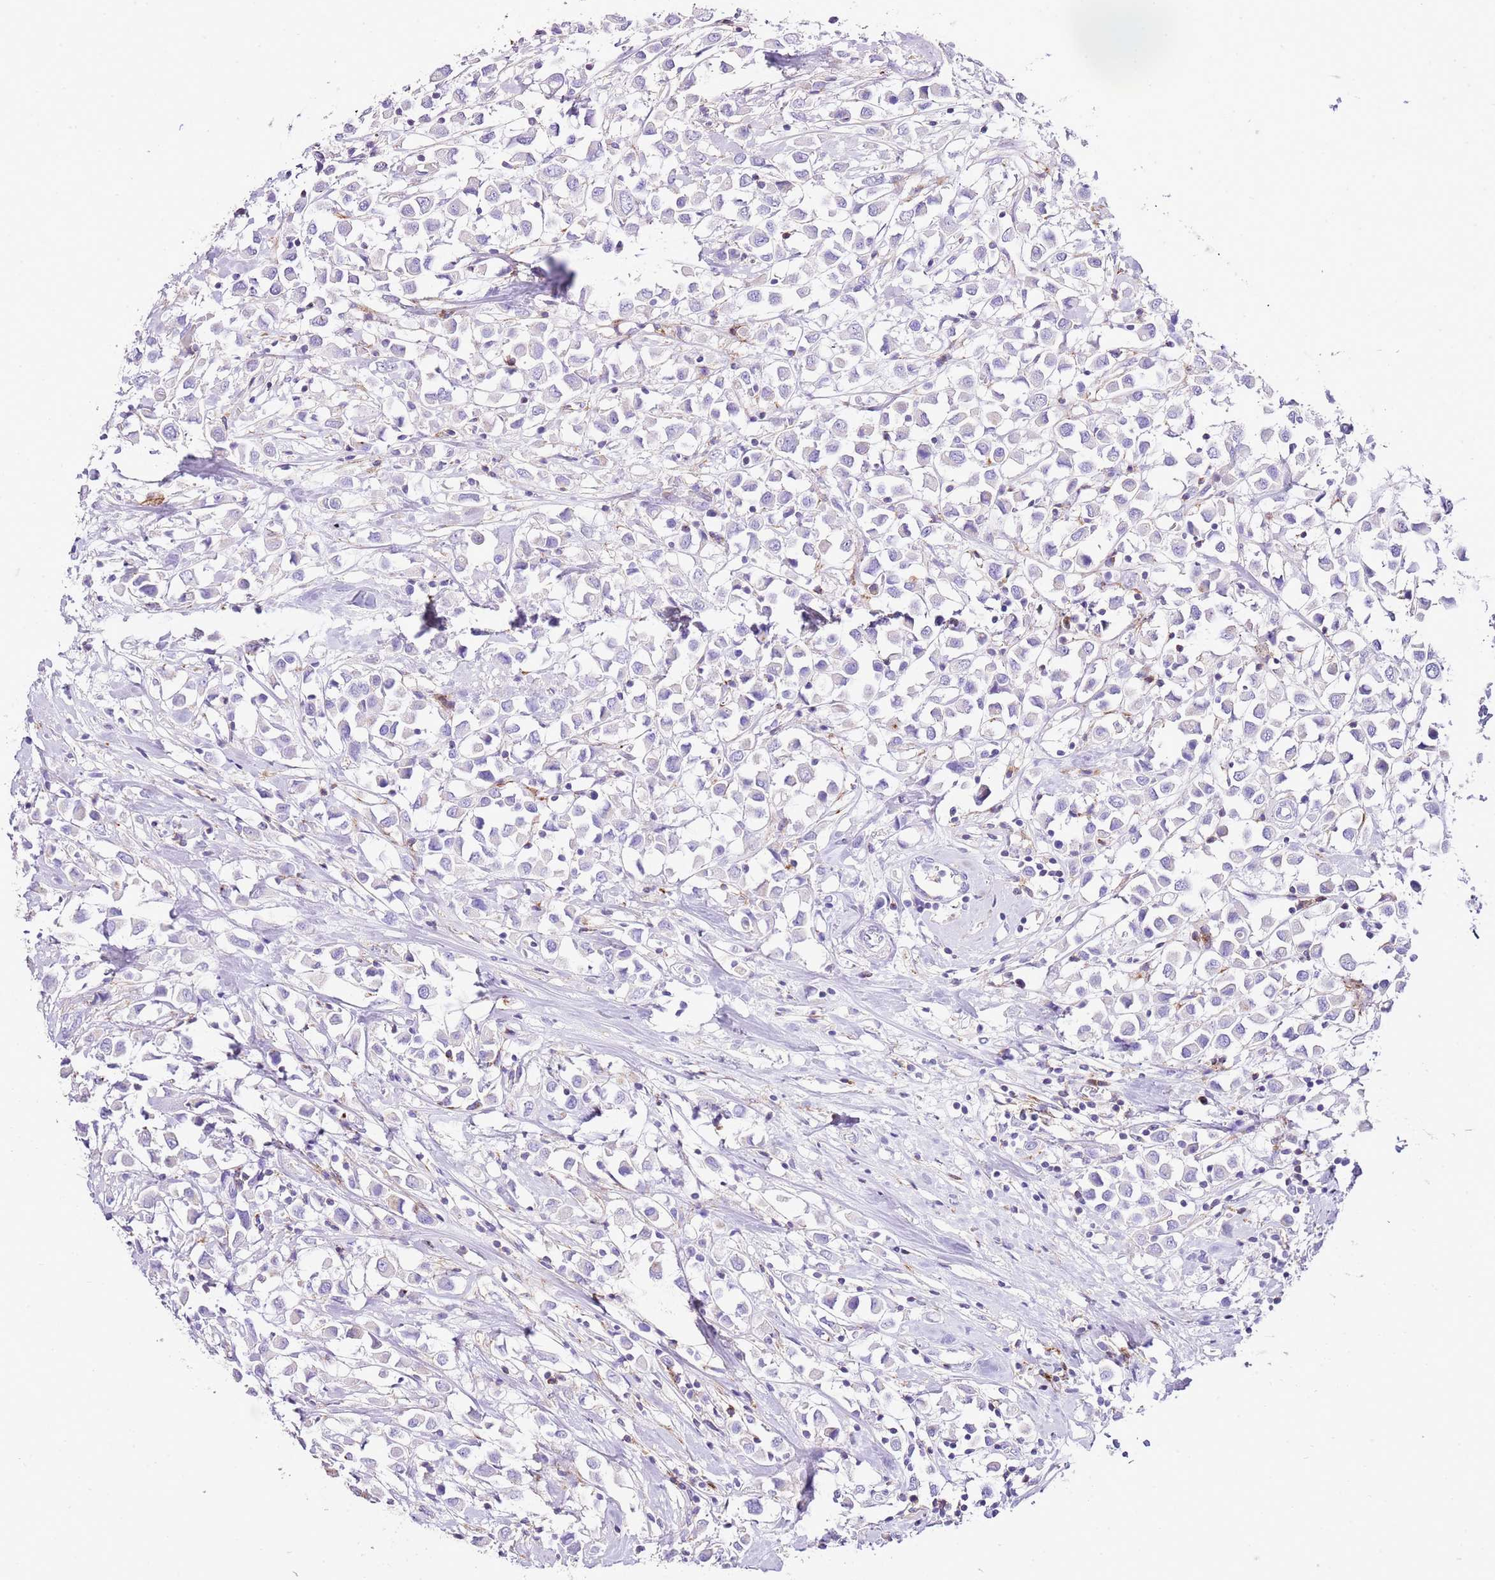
{"staining": {"intensity": "negative", "quantity": "none", "location": "none"}, "tissue": "breast cancer", "cell_type": "Tumor cells", "image_type": "cancer", "snomed": [{"axis": "morphology", "description": "Duct carcinoma"}, {"axis": "topography", "description": "Breast"}], "caption": "Immunohistochemical staining of human breast cancer demonstrates no significant positivity in tumor cells.", "gene": "ALDH3A1", "patient": {"sex": "female", "age": 61}}